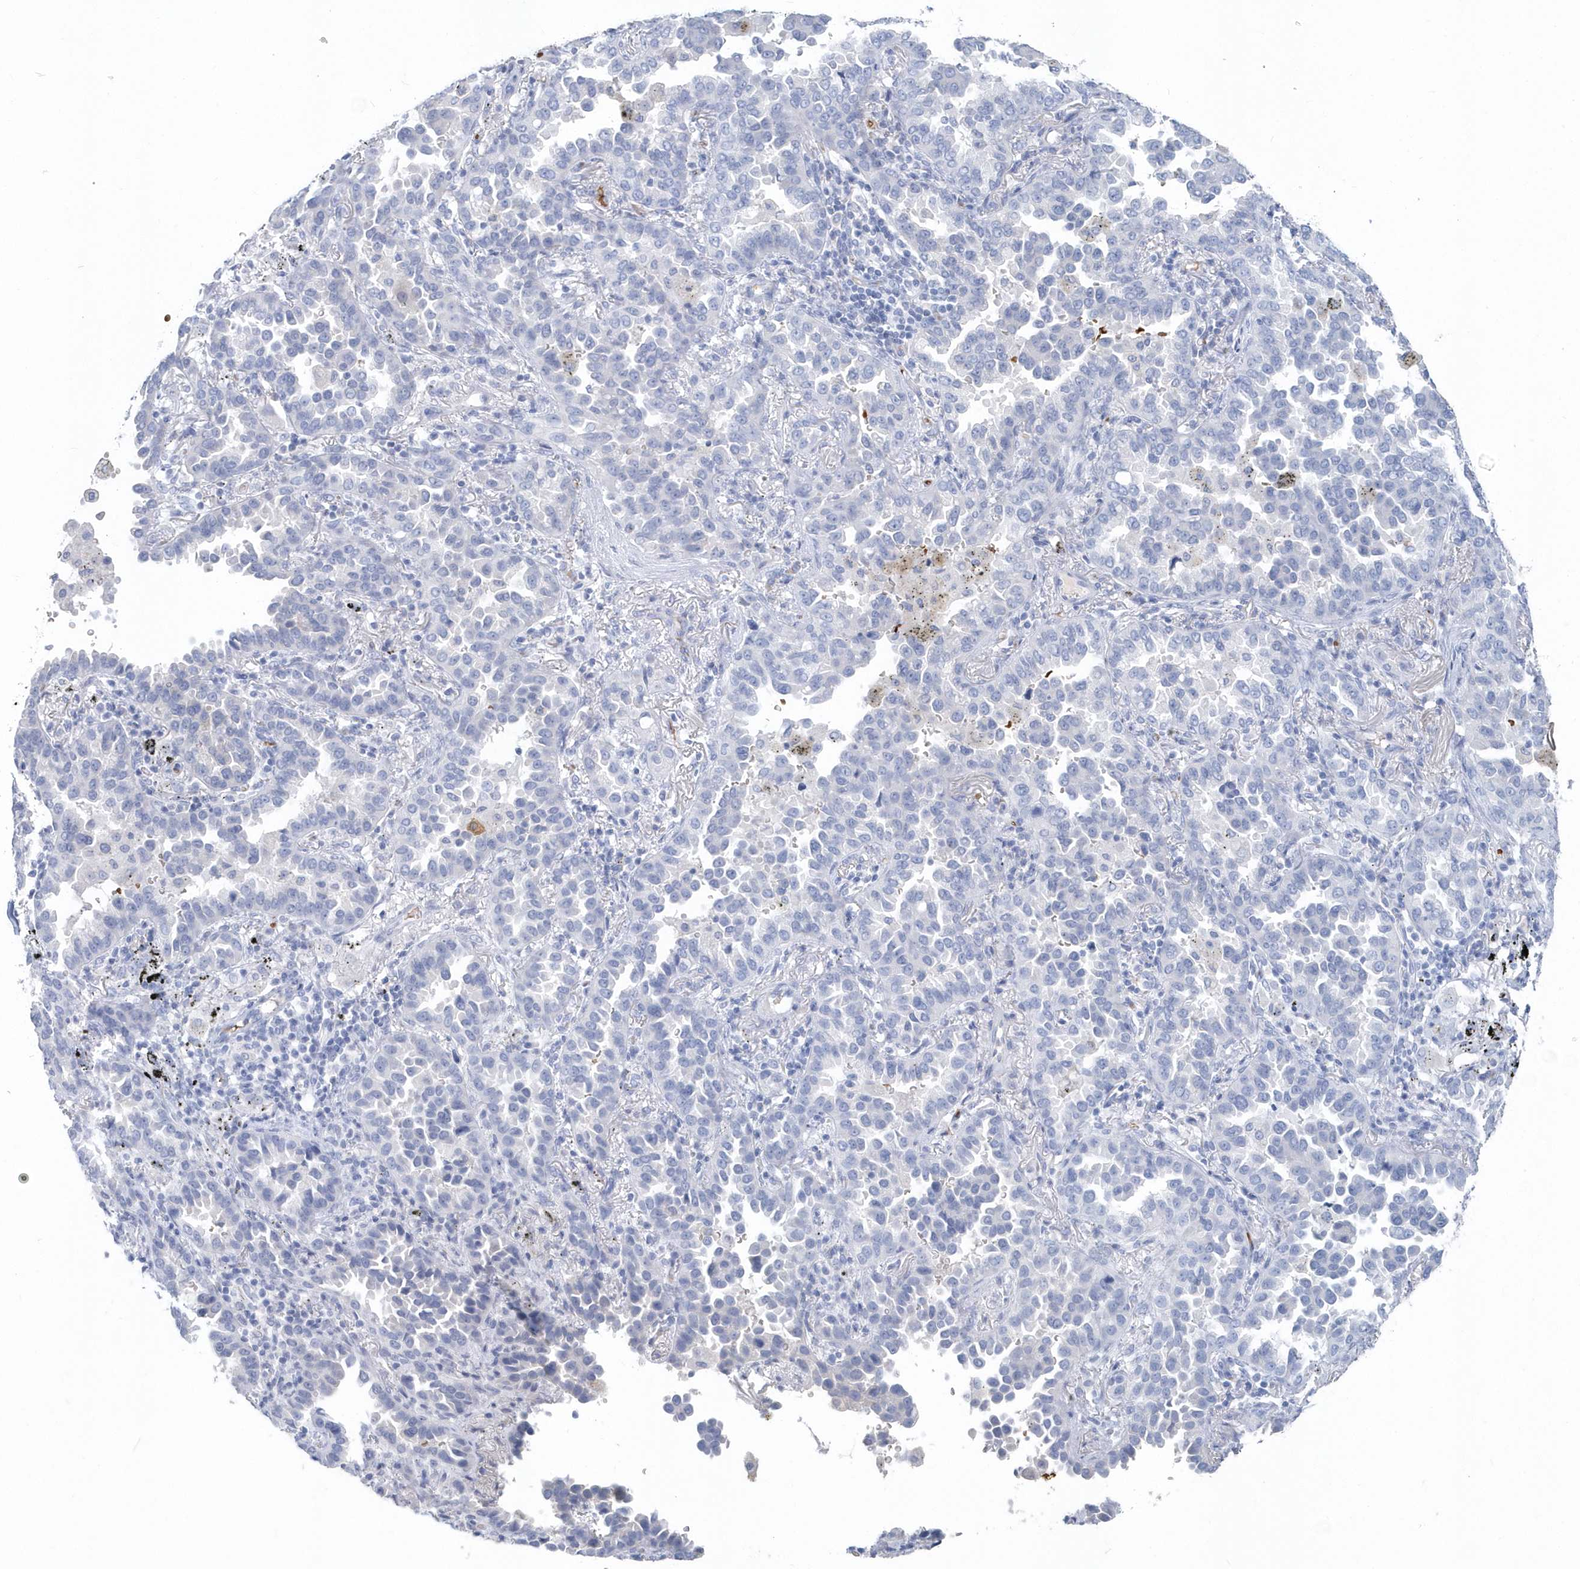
{"staining": {"intensity": "negative", "quantity": "none", "location": "none"}, "tissue": "lung cancer", "cell_type": "Tumor cells", "image_type": "cancer", "snomed": [{"axis": "morphology", "description": "Normal tissue, NOS"}, {"axis": "morphology", "description": "Adenocarcinoma, NOS"}, {"axis": "topography", "description": "Lung"}], "caption": "A micrograph of lung cancer (adenocarcinoma) stained for a protein reveals no brown staining in tumor cells. (DAB (3,3'-diaminobenzidine) immunohistochemistry, high magnification).", "gene": "HBA2", "patient": {"sex": "male", "age": 59}}